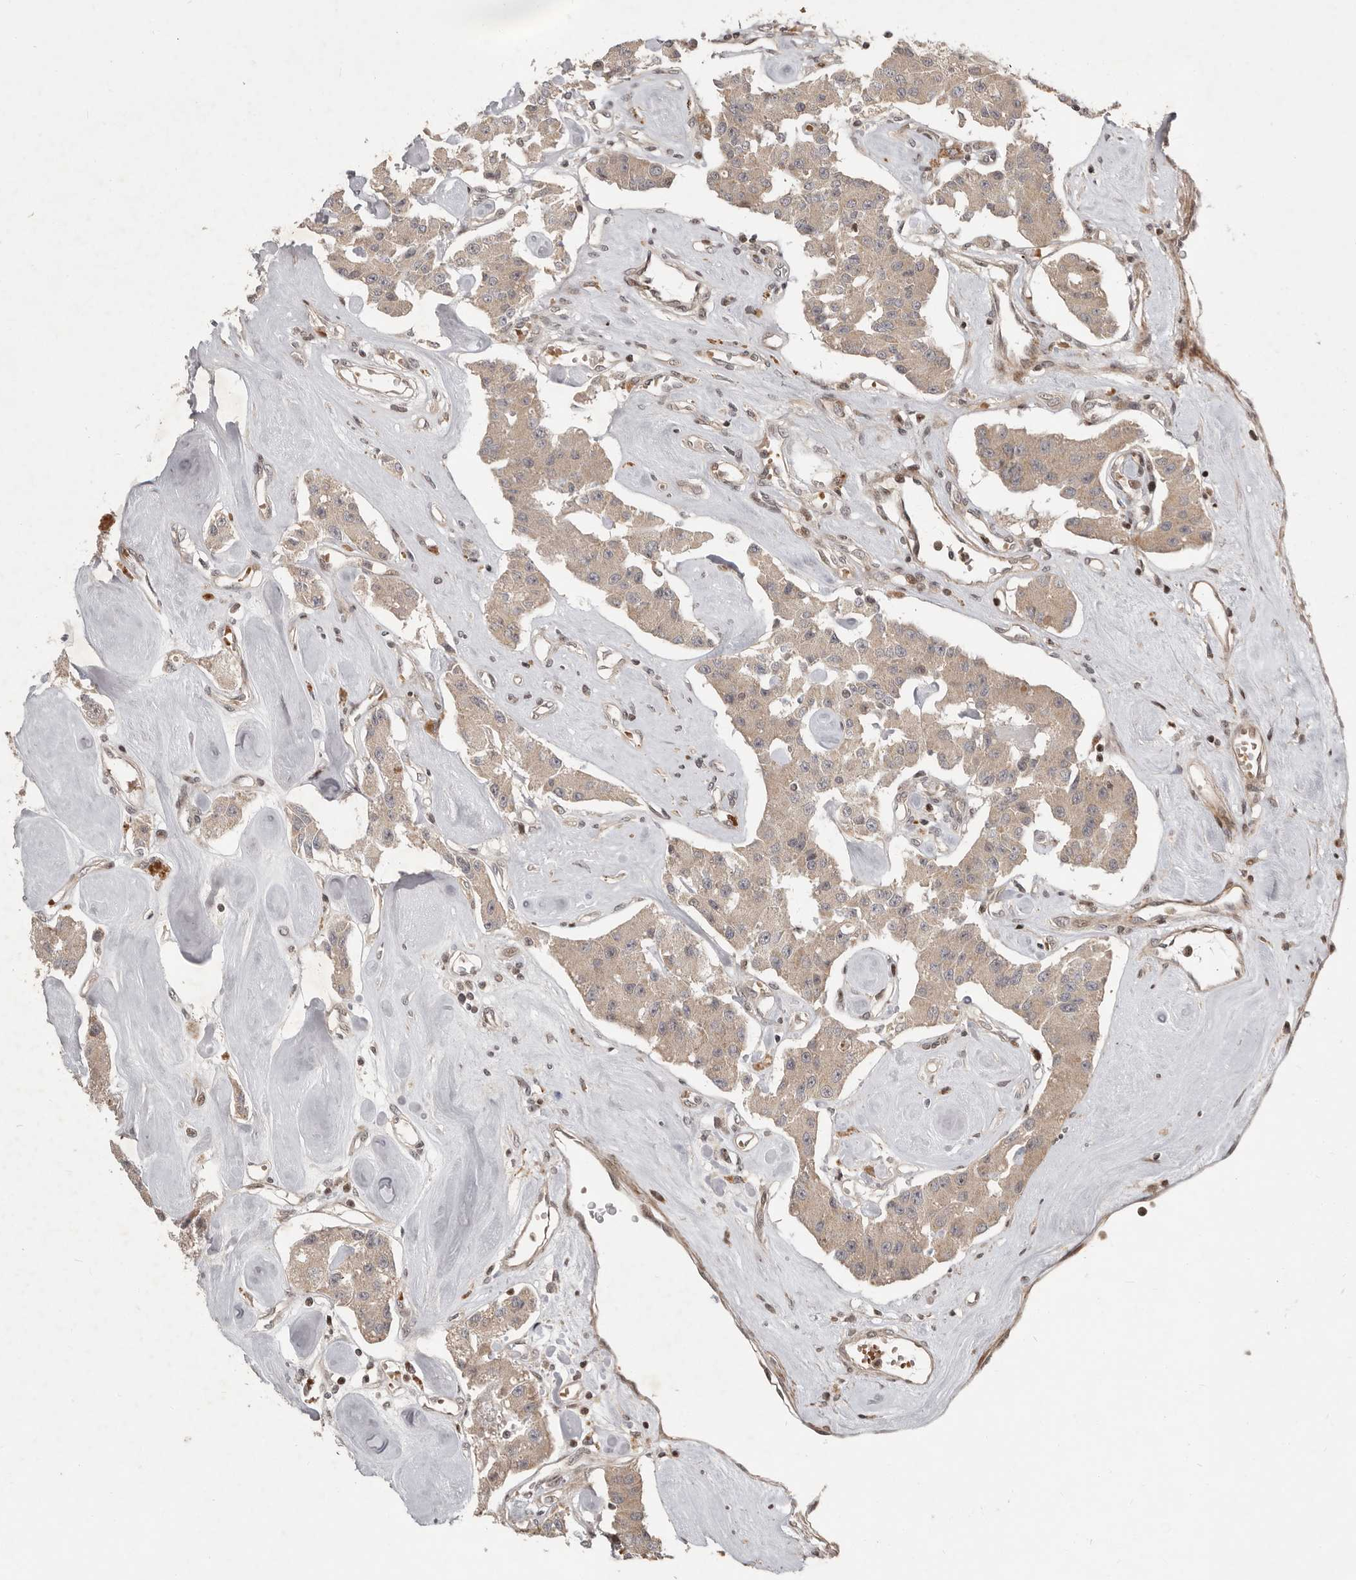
{"staining": {"intensity": "weak", "quantity": ">75%", "location": "cytoplasmic/membranous"}, "tissue": "carcinoid", "cell_type": "Tumor cells", "image_type": "cancer", "snomed": [{"axis": "morphology", "description": "Carcinoid, malignant, NOS"}, {"axis": "topography", "description": "Pancreas"}], "caption": "The immunohistochemical stain highlights weak cytoplasmic/membranous staining in tumor cells of carcinoid tissue.", "gene": "RABIF", "patient": {"sex": "male", "age": 41}}